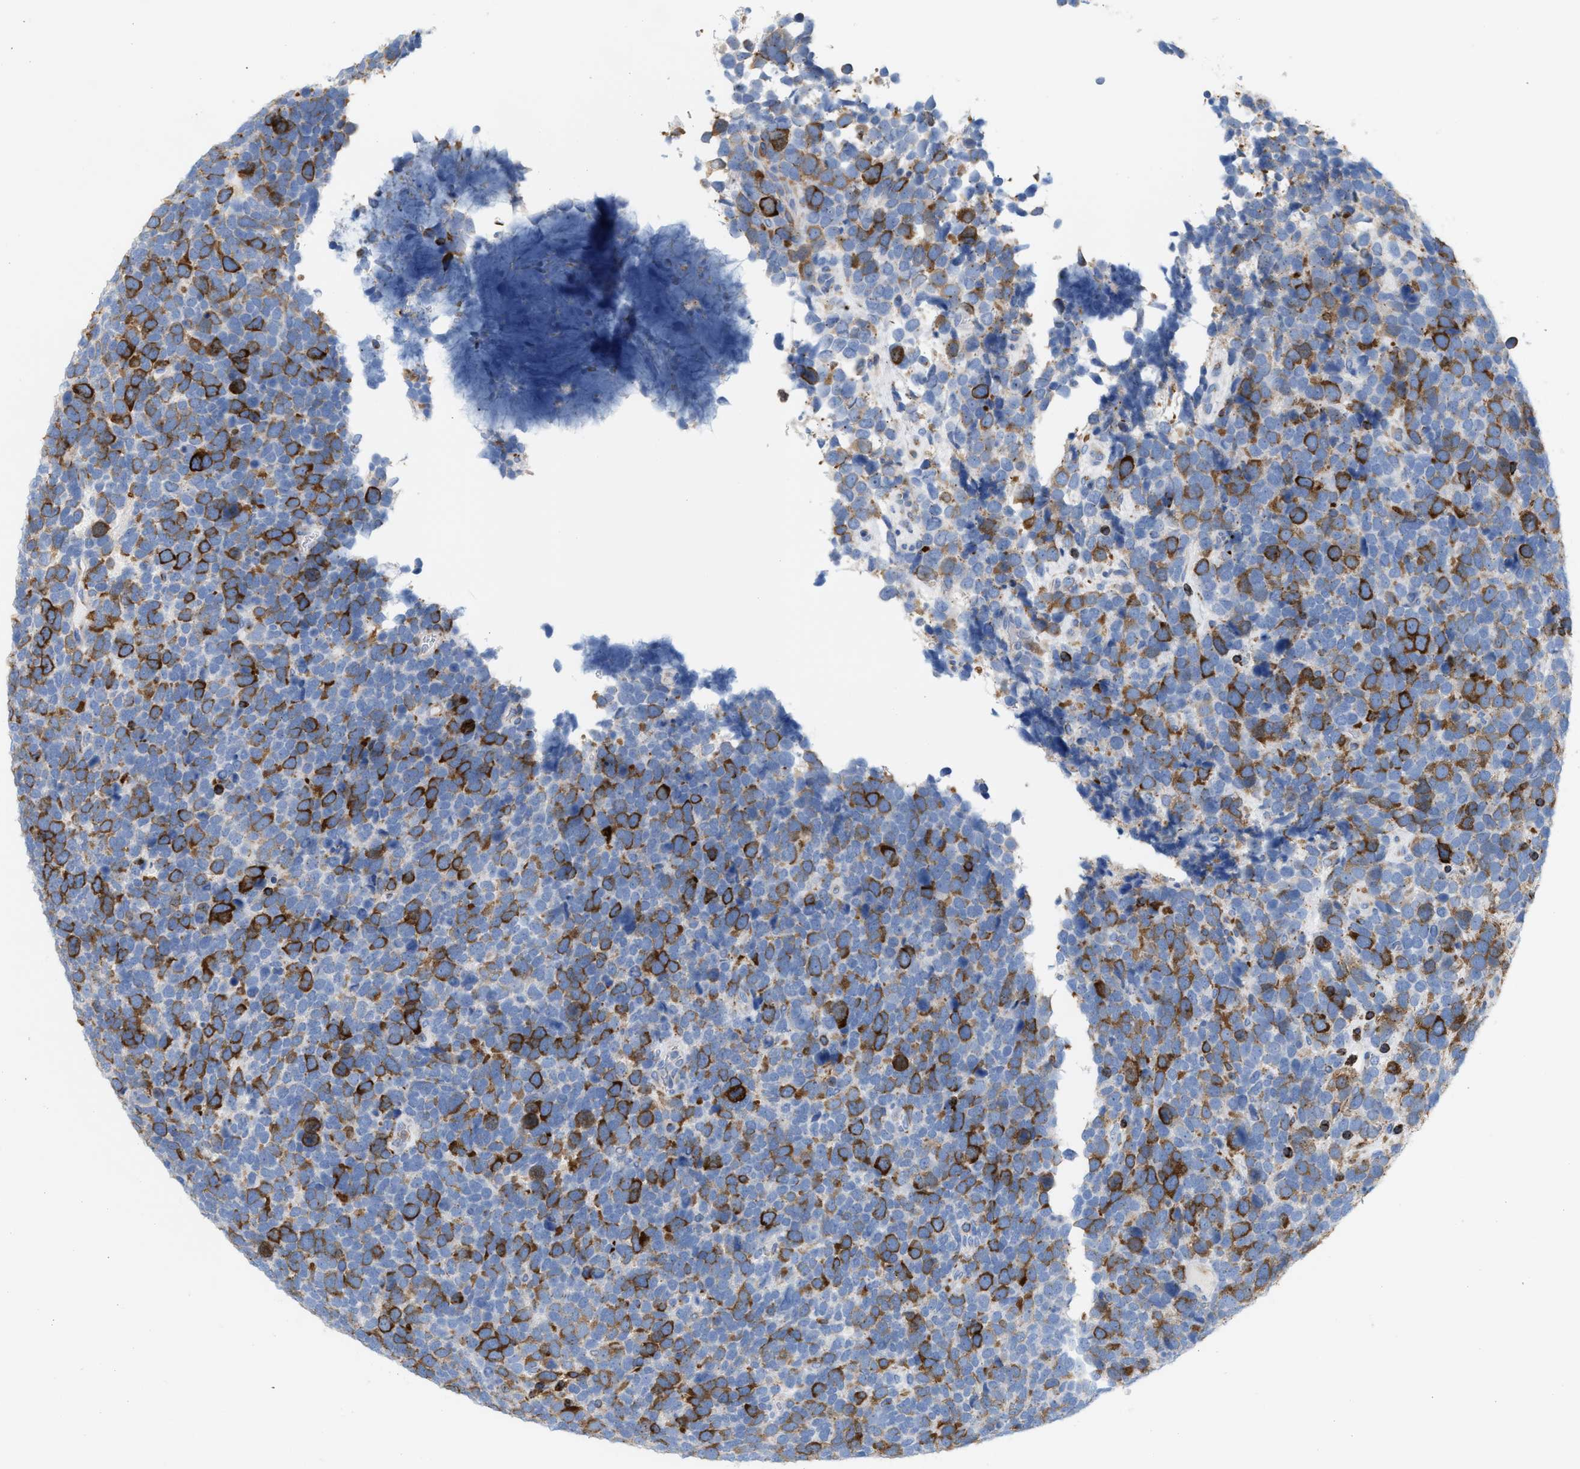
{"staining": {"intensity": "moderate", "quantity": "25%-75%", "location": "cytoplasmic/membranous"}, "tissue": "urothelial cancer", "cell_type": "Tumor cells", "image_type": "cancer", "snomed": [{"axis": "morphology", "description": "Urothelial carcinoma, High grade"}, {"axis": "topography", "description": "Urinary bladder"}], "caption": "DAB (3,3'-diaminobenzidine) immunohistochemical staining of high-grade urothelial carcinoma reveals moderate cytoplasmic/membranous protein expression in about 25%-75% of tumor cells. (DAB (3,3'-diaminobenzidine) = brown stain, brightfield microscopy at high magnification).", "gene": "TACC3", "patient": {"sex": "female", "age": 82}}